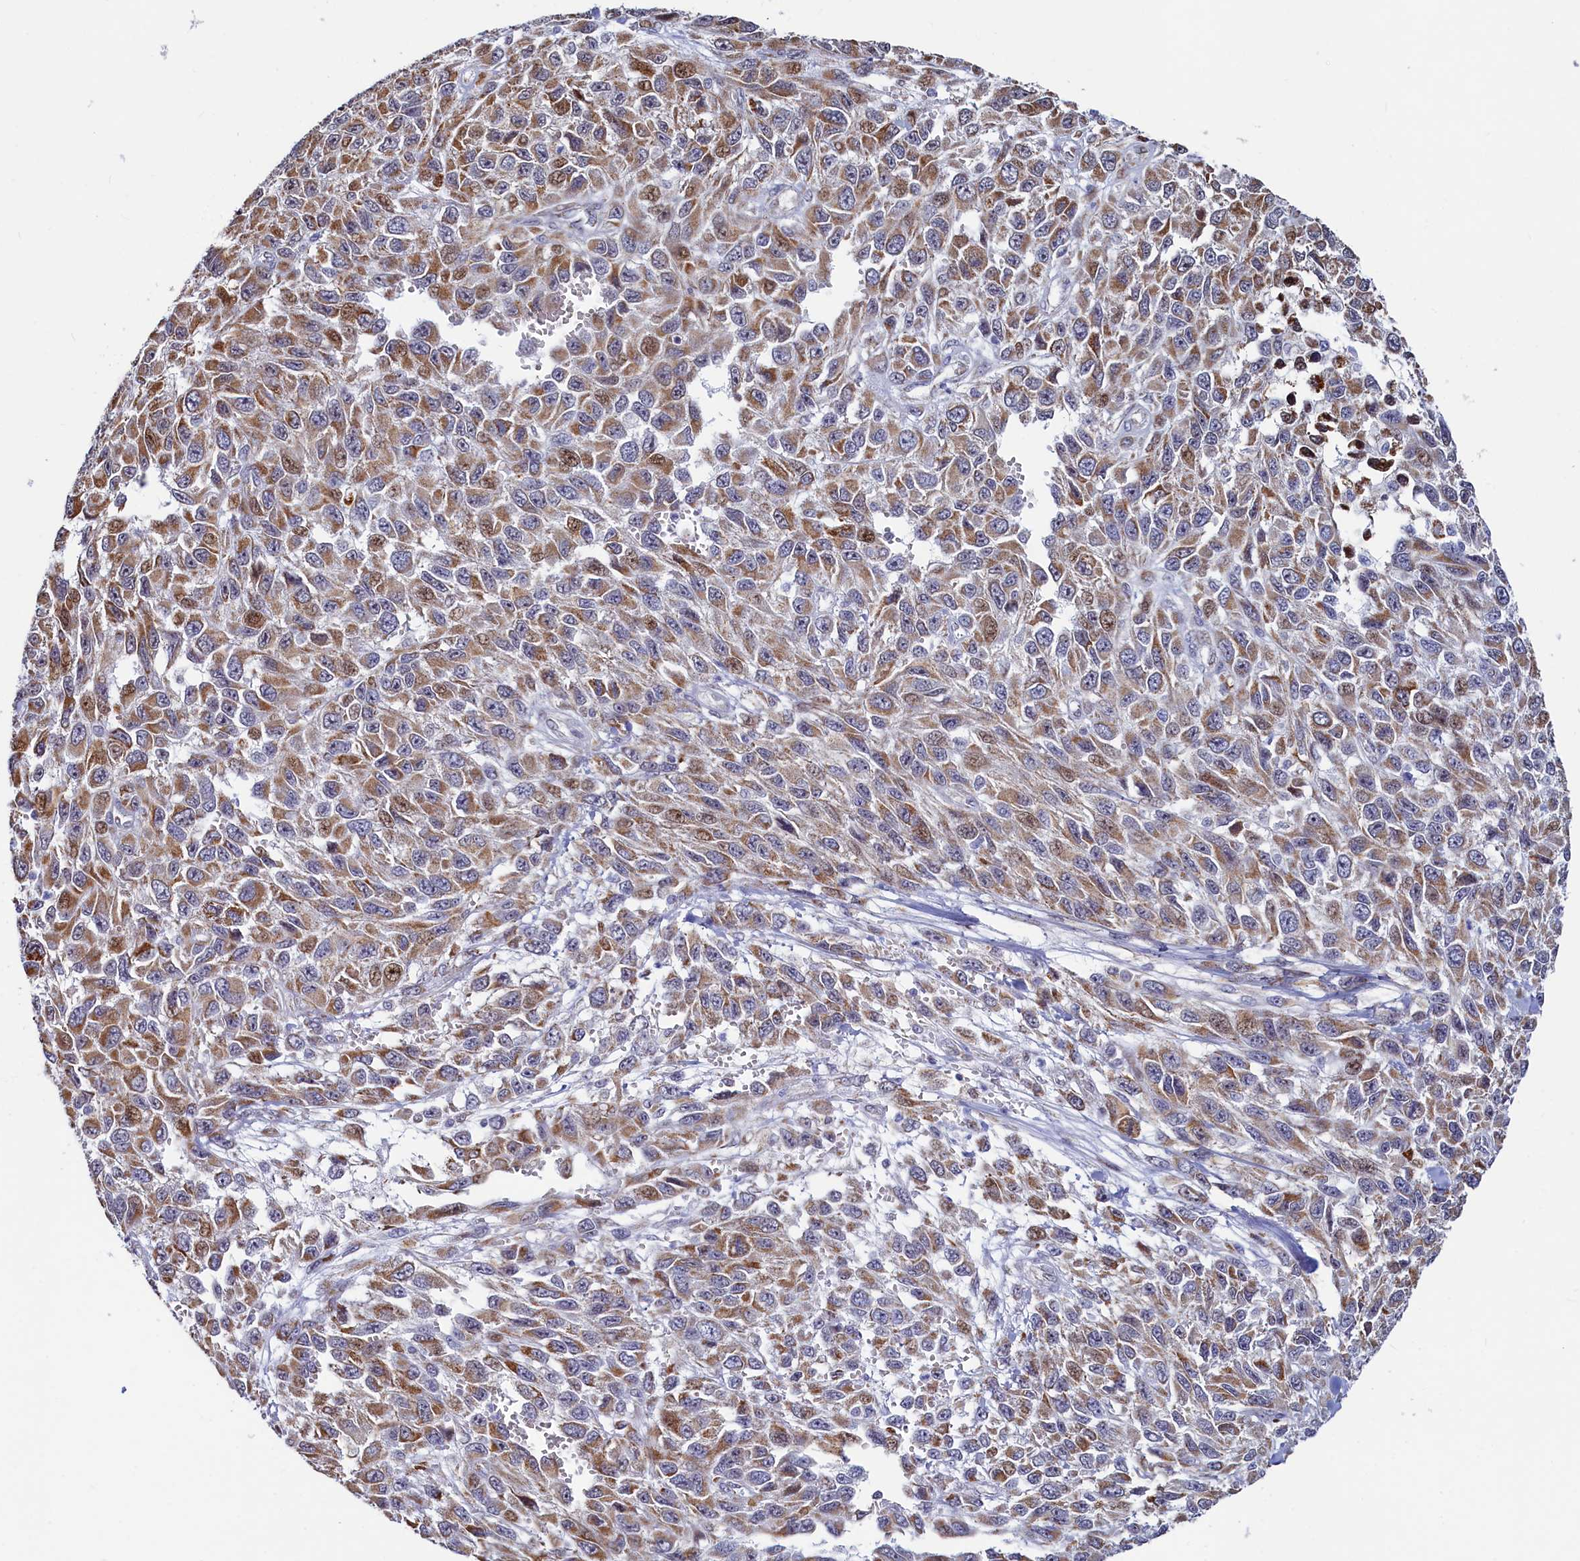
{"staining": {"intensity": "moderate", "quantity": ">75%", "location": "cytoplasmic/membranous"}, "tissue": "melanoma", "cell_type": "Tumor cells", "image_type": "cancer", "snomed": [{"axis": "morphology", "description": "Normal tissue, NOS"}, {"axis": "morphology", "description": "Malignant melanoma, NOS"}, {"axis": "topography", "description": "Skin"}], "caption": "A photomicrograph of human melanoma stained for a protein demonstrates moderate cytoplasmic/membranous brown staining in tumor cells.", "gene": "HDGFL3", "patient": {"sex": "female", "age": 96}}